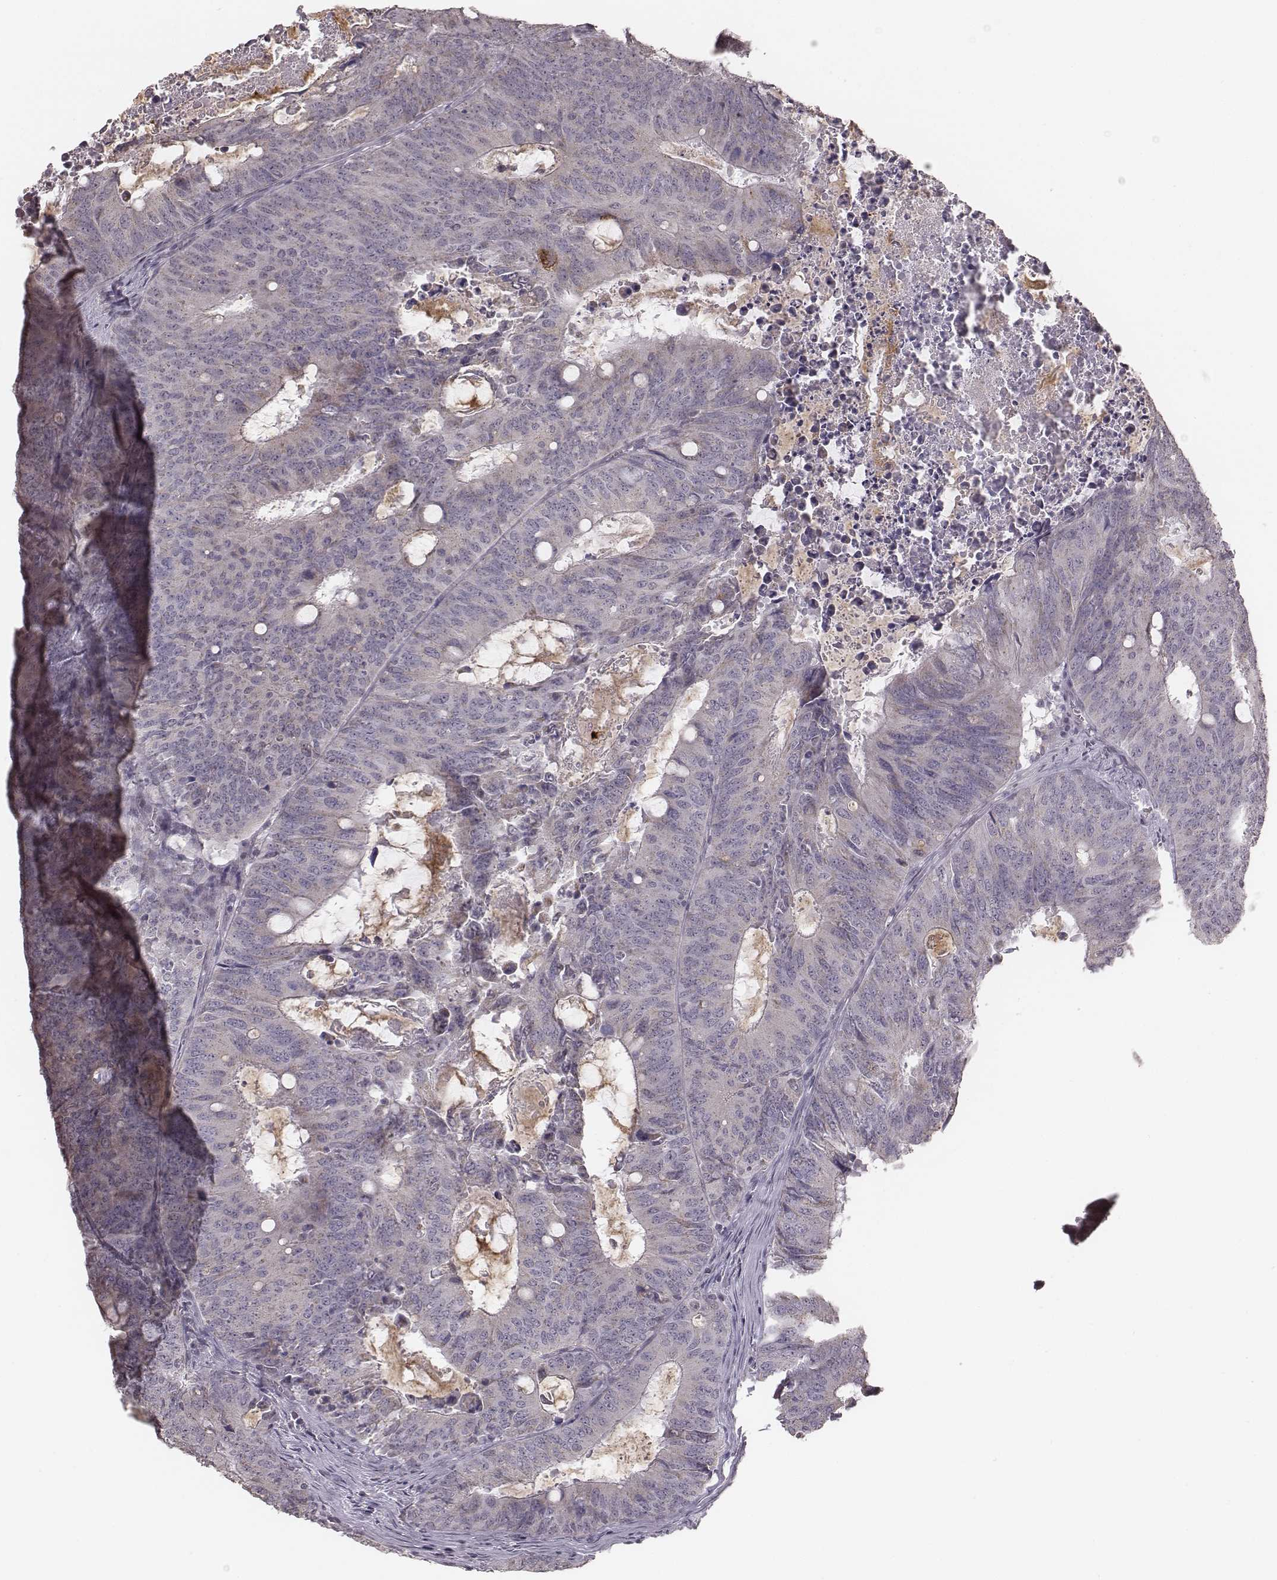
{"staining": {"intensity": "negative", "quantity": "none", "location": "none"}, "tissue": "colorectal cancer", "cell_type": "Tumor cells", "image_type": "cancer", "snomed": [{"axis": "morphology", "description": "Adenocarcinoma, NOS"}, {"axis": "topography", "description": "Colon"}], "caption": "A high-resolution micrograph shows immunohistochemistry staining of colorectal cancer, which reveals no significant expression in tumor cells.", "gene": "SLC7A4", "patient": {"sex": "male", "age": 67}}